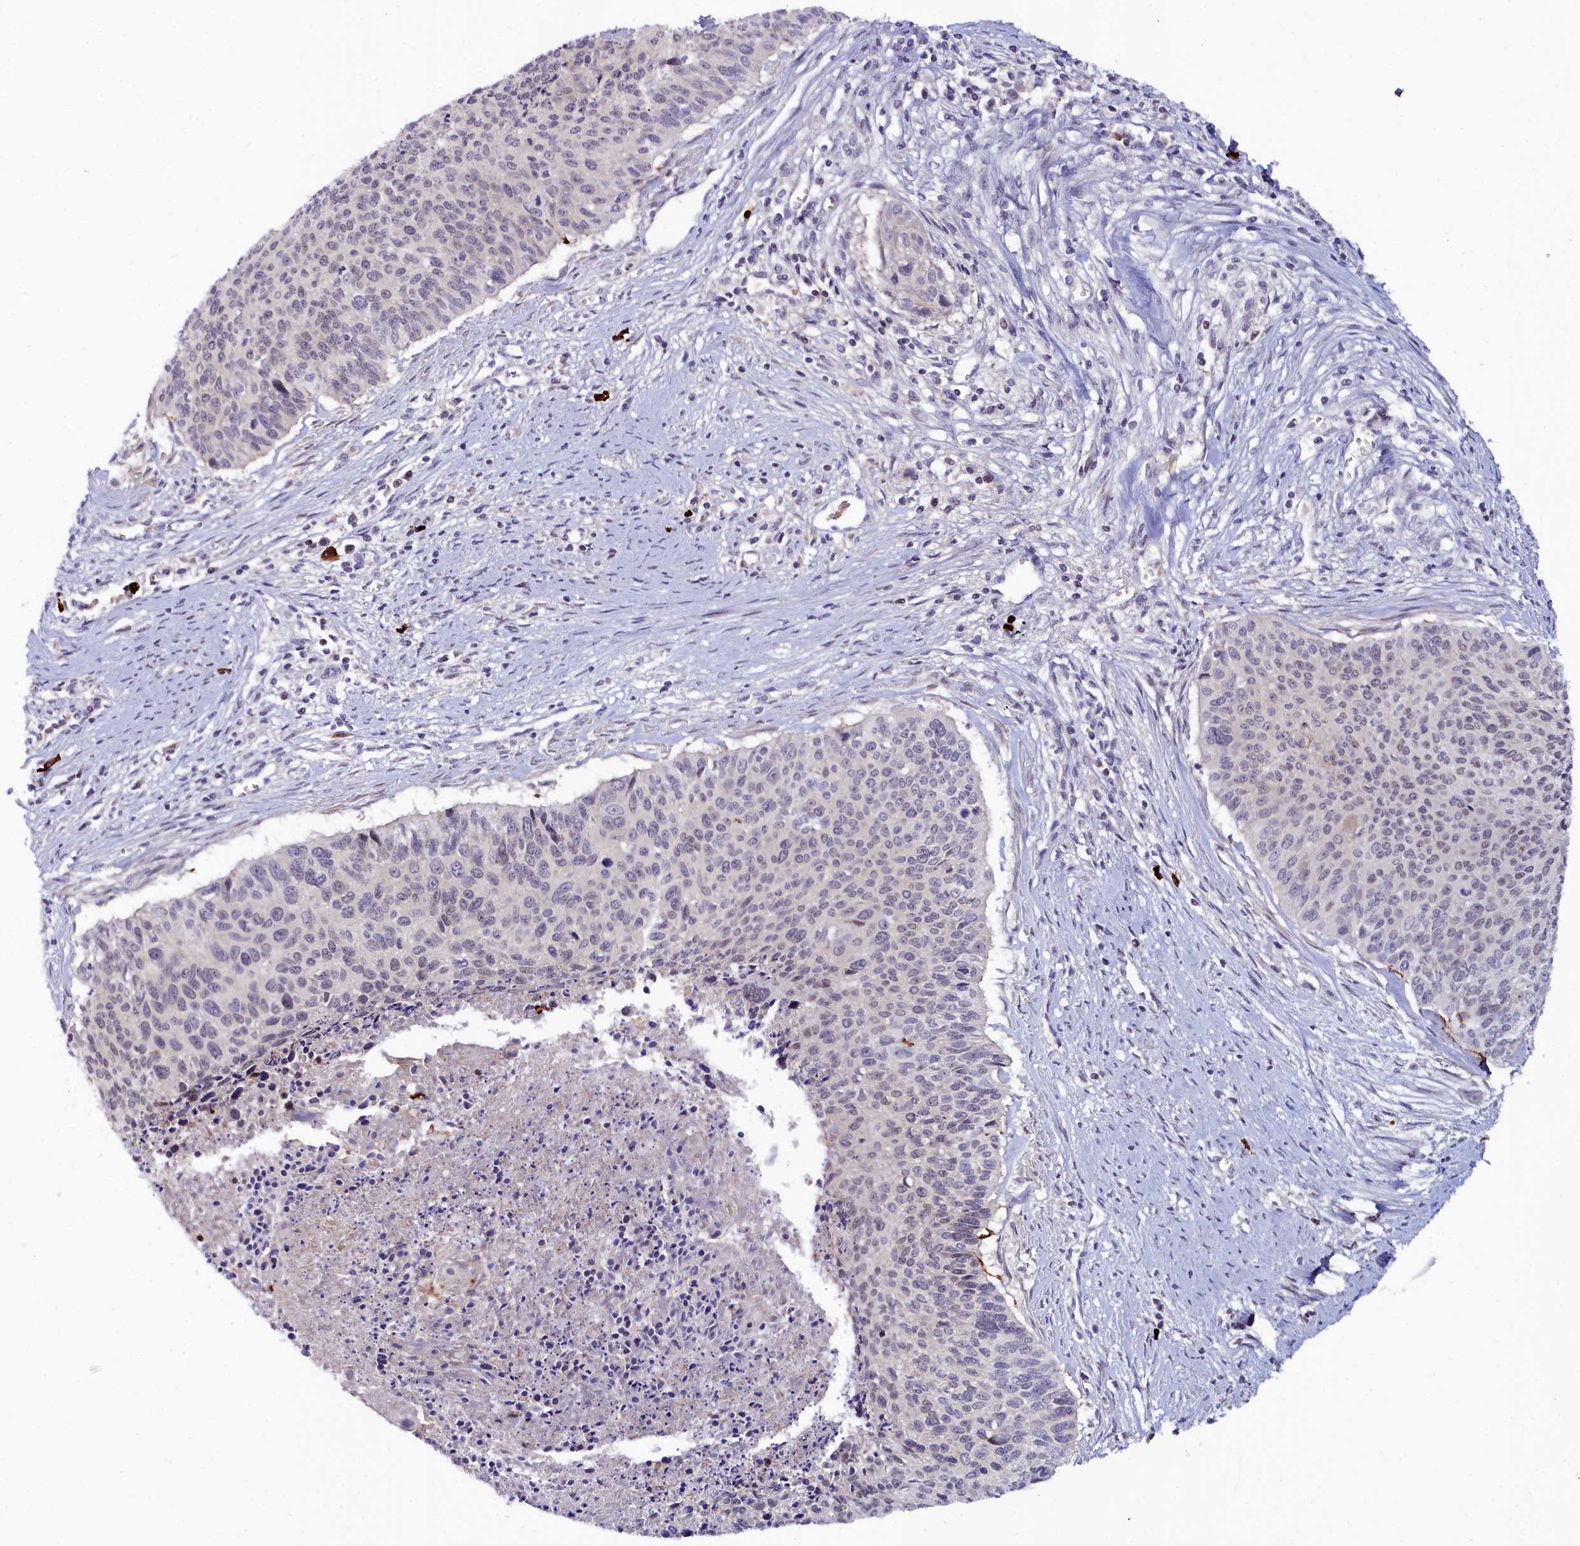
{"staining": {"intensity": "weak", "quantity": "25%-75%", "location": "cytoplasmic/membranous,nuclear"}, "tissue": "cervical cancer", "cell_type": "Tumor cells", "image_type": "cancer", "snomed": [{"axis": "morphology", "description": "Squamous cell carcinoma, NOS"}, {"axis": "topography", "description": "Cervix"}], "caption": "This image displays immunohistochemistry (IHC) staining of cervical squamous cell carcinoma, with low weak cytoplasmic/membranous and nuclear staining in approximately 25%-75% of tumor cells.", "gene": "KCTD18", "patient": {"sex": "female", "age": 55}}